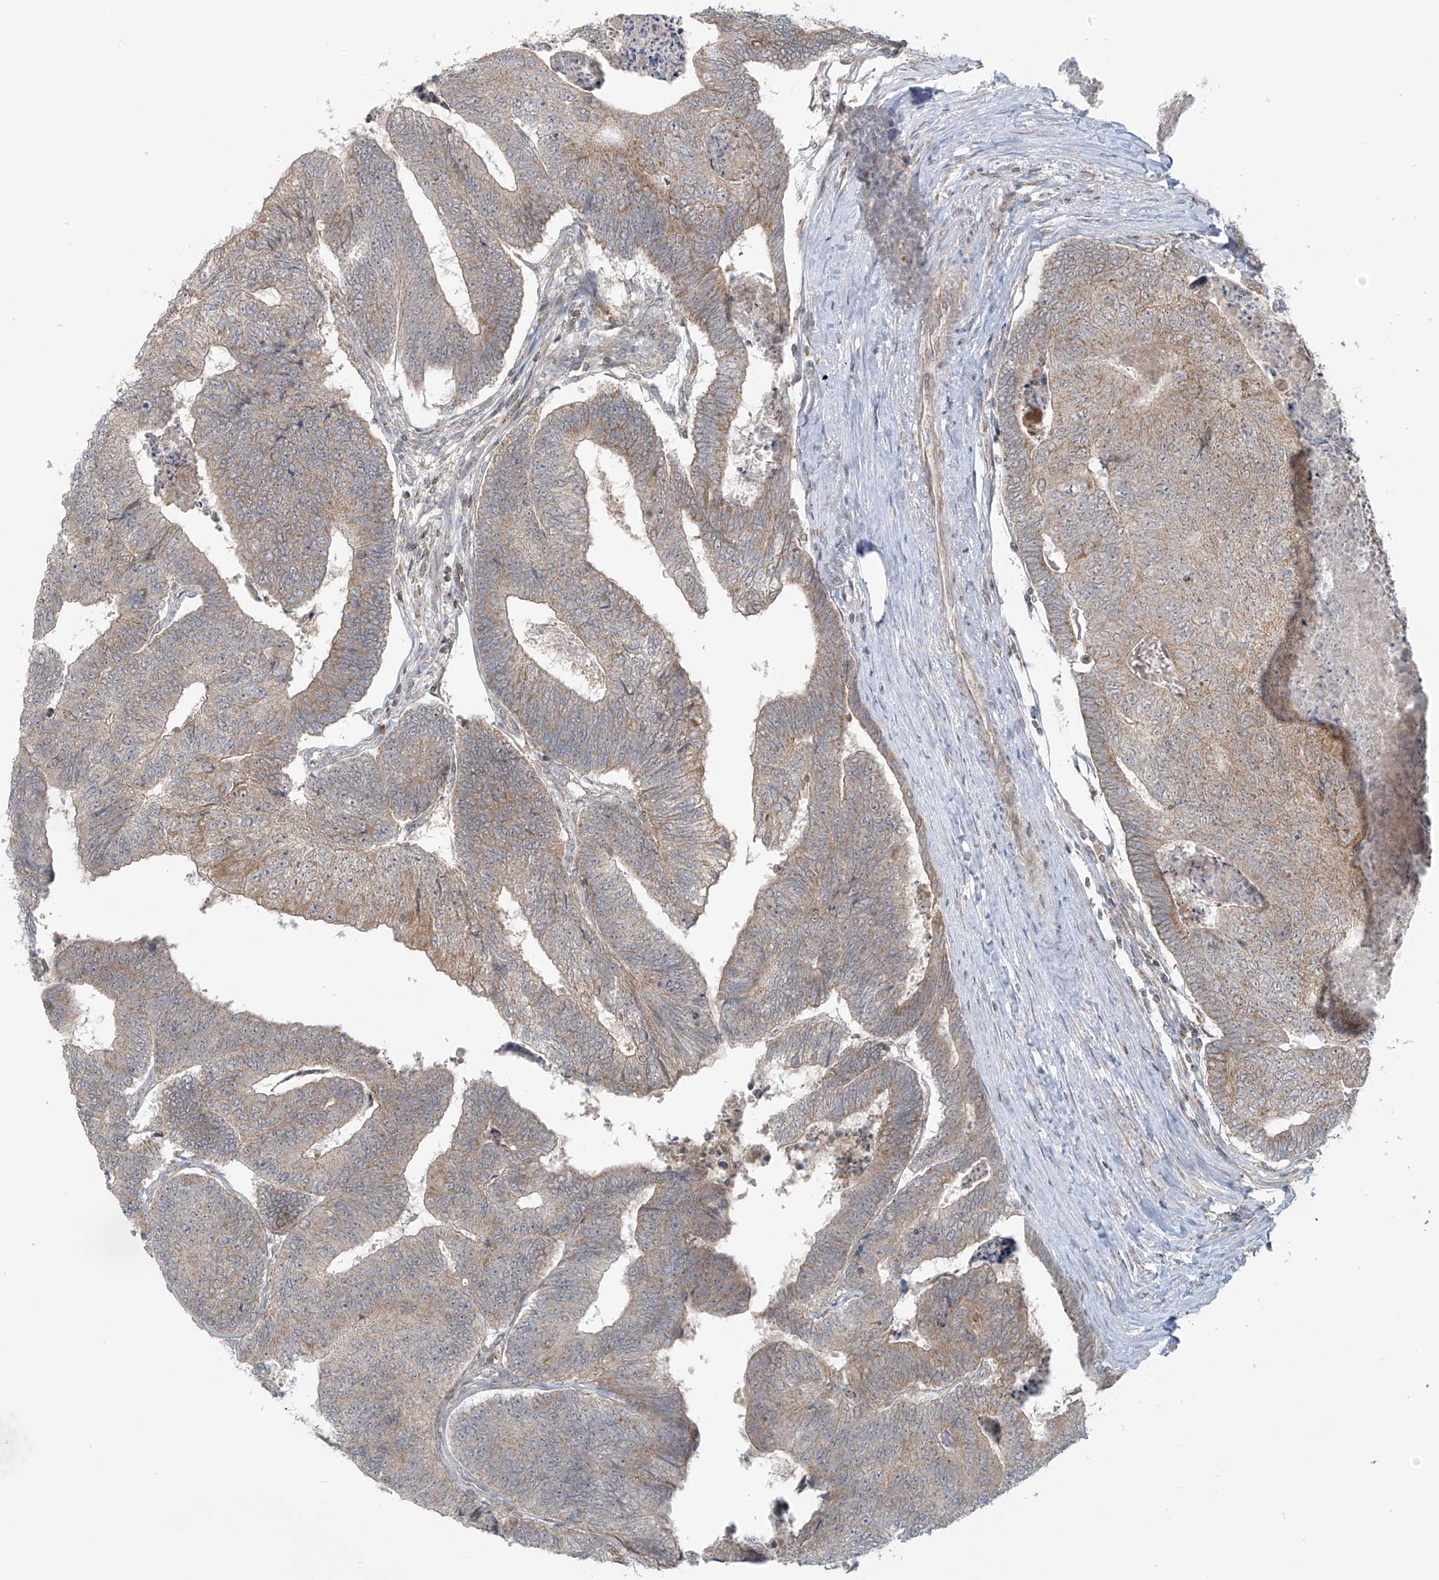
{"staining": {"intensity": "weak", "quantity": "<25%", "location": "cytoplasmic/membranous"}, "tissue": "colorectal cancer", "cell_type": "Tumor cells", "image_type": "cancer", "snomed": [{"axis": "morphology", "description": "Adenocarcinoma, NOS"}, {"axis": "topography", "description": "Colon"}], "caption": "Protein analysis of colorectal adenocarcinoma displays no significant staining in tumor cells.", "gene": "HDDC2", "patient": {"sex": "female", "age": 67}}